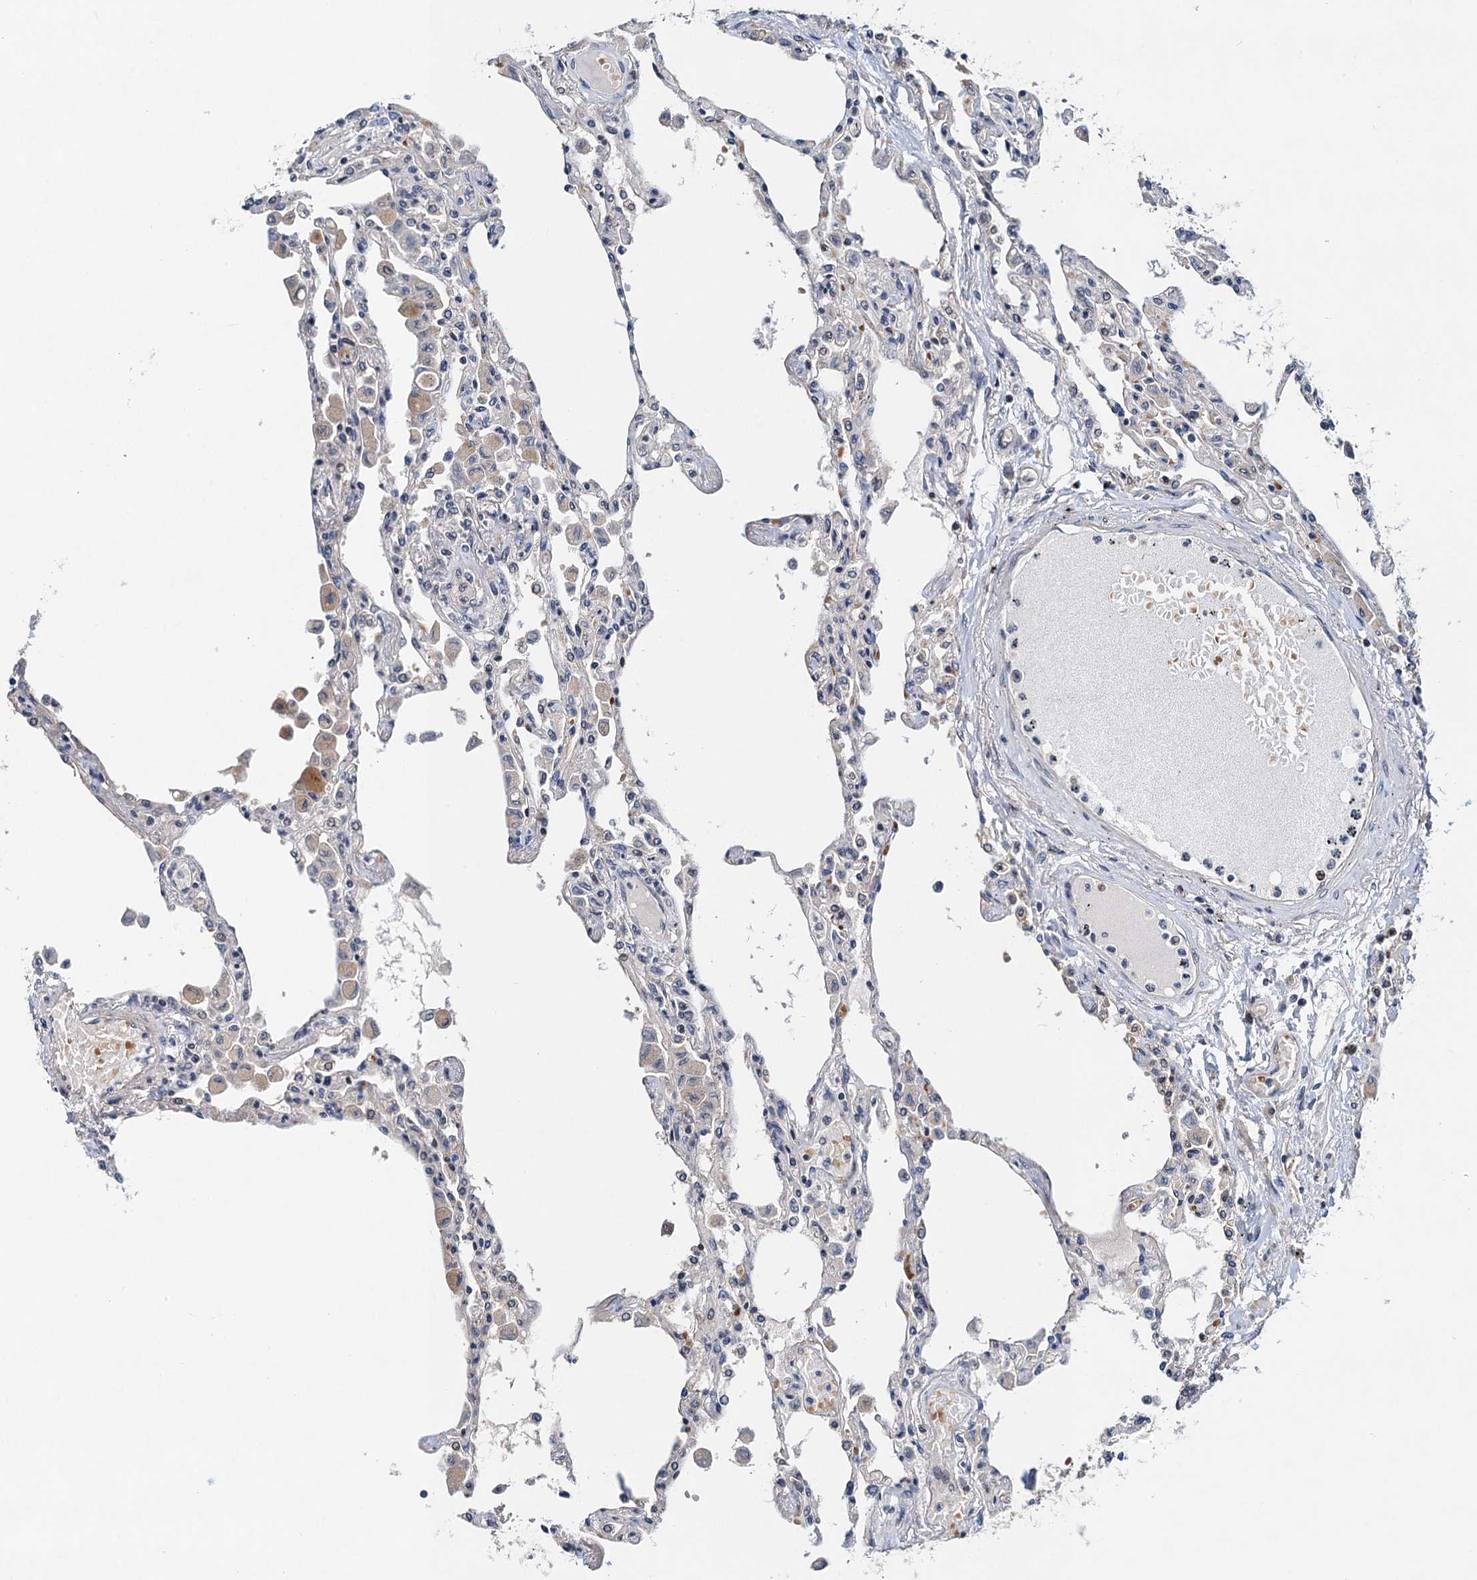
{"staining": {"intensity": "moderate", "quantity": "<25%", "location": "cytoplasmic/membranous"}, "tissue": "lung", "cell_type": "Alveolar cells", "image_type": "normal", "snomed": [{"axis": "morphology", "description": "Normal tissue, NOS"}, {"axis": "topography", "description": "Bronchus"}, {"axis": "topography", "description": "Lung"}], "caption": "Immunohistochemical staining of unremarkable lung shows low levels of moderate cytoplasmic/membranous positivity in about <25% of alveolar cells. The staining was performed using DAB, with brown indicating positive protein expression. Nuclei are stained blue with hematoxylin.", "gene": "NBEA", "patient": {"sex": "female", "age": 49}}